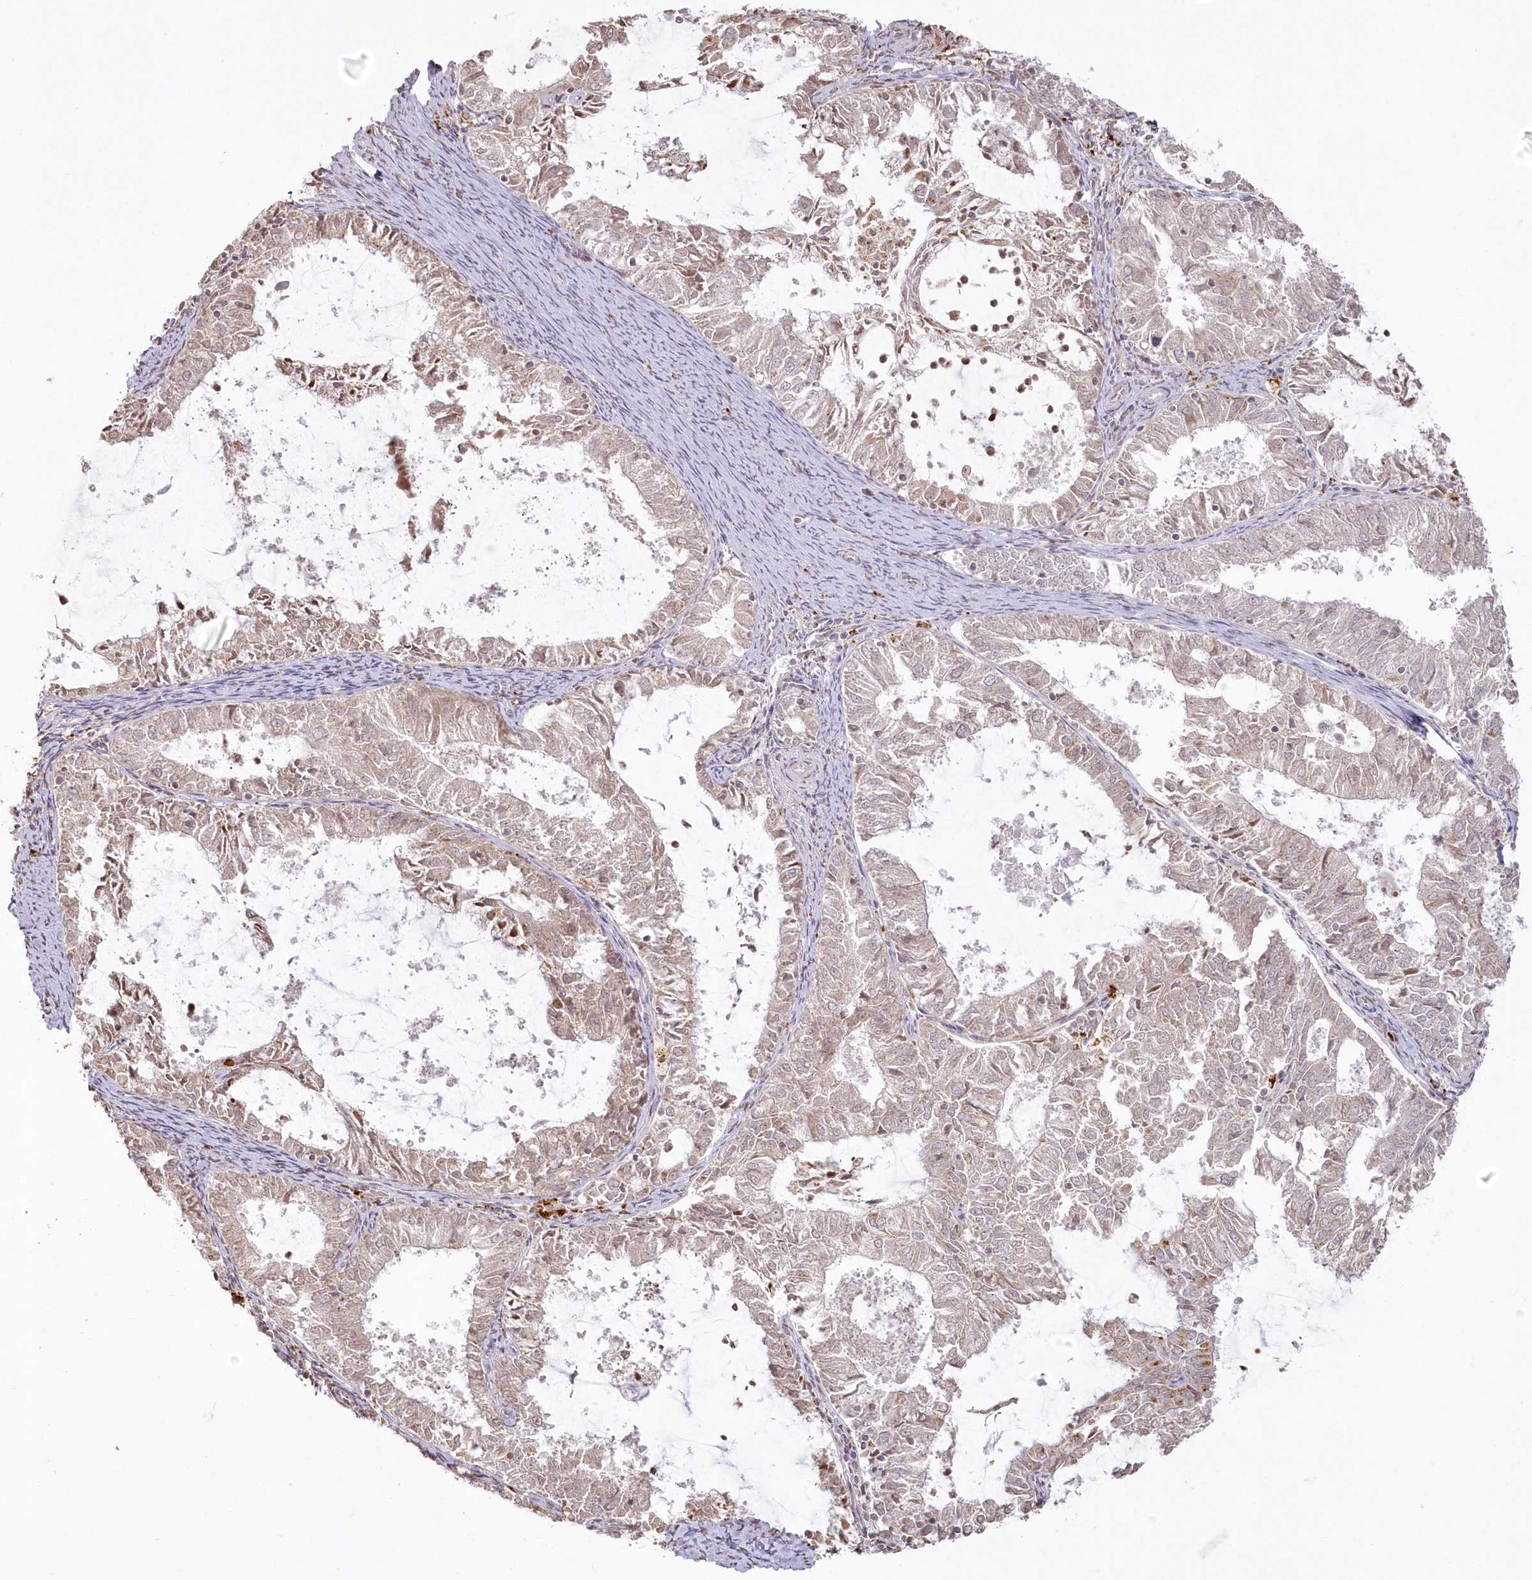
{"staining": {"intensity": "weak", "quantity": "25%-75%", "location": "cytoplasmic/membranous"}, "tissue": "endometrial cancer", "cell_type": "Tumor cells", "image_type": "cancer", "snomed": [{"axis": "morphology", "description": "Adenocarcinoma, NOS"}, {"axis": "topography", "description": "Endometrium"}], "caption": "Immunohistochemistry (IHC) of human adenocarcinoma (endometrial) reveals low levels of weak cytoplasmic/membranous staining in approximately 25%-75% of tumor cells.", "gene": "ARSB", "patient": {"sex": "female", "age": 57}}